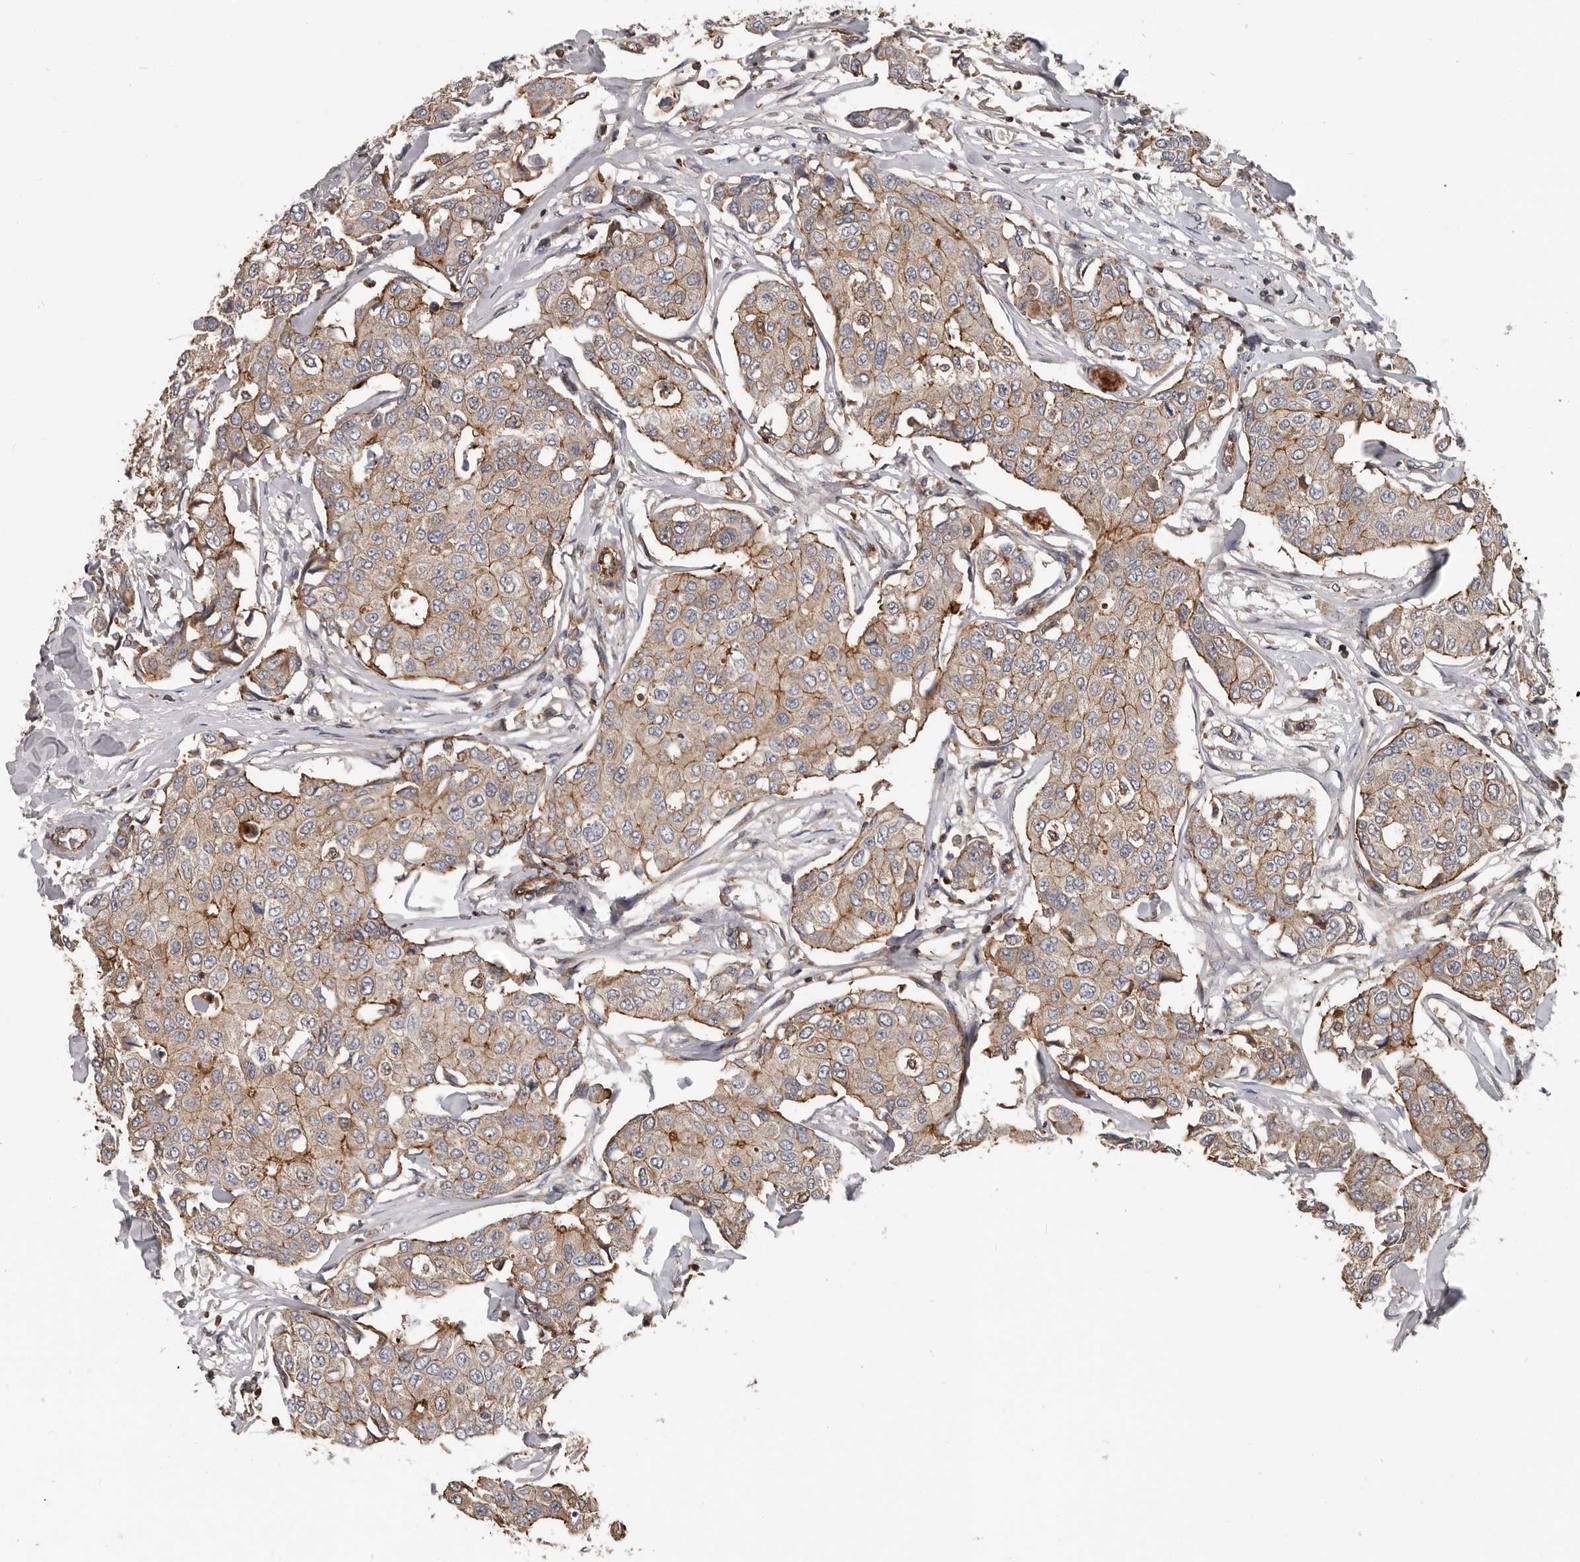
{"staining": {"intensity": "moderate", "quantity": ">75%", "location": "cytoplasmic/membranous"}, "tissue": "breast cancer", "cell_type": "Tumor cells", "image_type": "cancer", "snomed": [{"axis": "morphology", "description": "Duct carcinoma"}, {"axis": "topography", "description": "Breast"}], "caption": "The photomicrograph shows staining of infiltrating ductal carcinoma (breast), revealing moderate cytoplasmic/membranous protein staining (brown color) within tumor cells.", "gene": "PNRC2", "patient": {"sex": "female", "age": 80}}